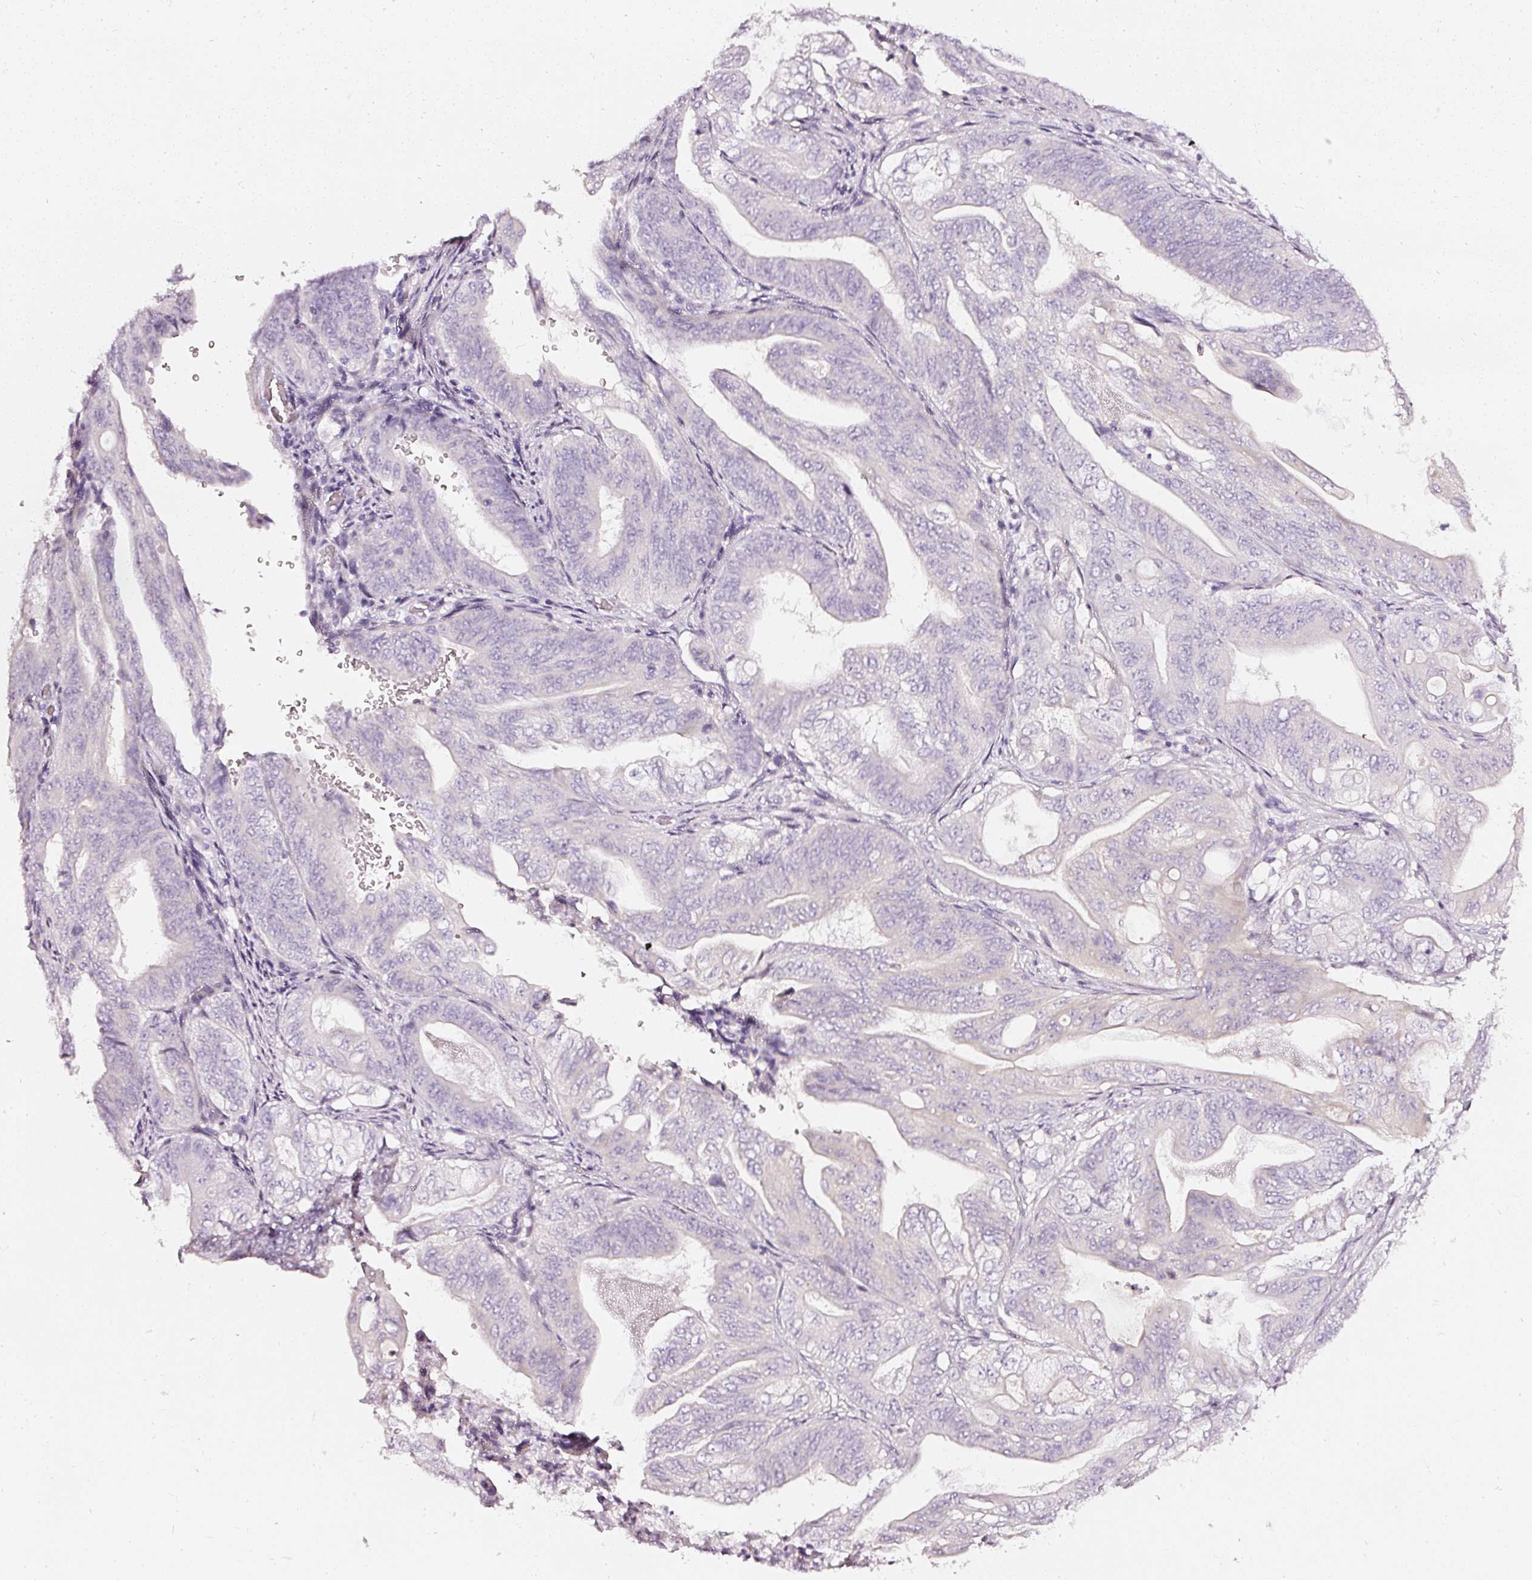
{"staining": {"intensity": "negative", "quantity": "none", "location": "none"}, "tissue": "stomach cancer", "cell_type": "Tumor cells", "image_type": "cancer", "snomed": [{"axis": "morphology", "description": "Adenocarcinoma, NOS"}, {"axis": "topography", "description": "Stomach"}], "caption": "A micrograph of stomach cancer (adenocarcinoma) stained for a protein exhibits no brown staining in tumor cells. (Immunohistochemistry, brightfield microscopy, high magnification).", "gene": "CNP", "patient": {"sex": "female", "age": 73}}